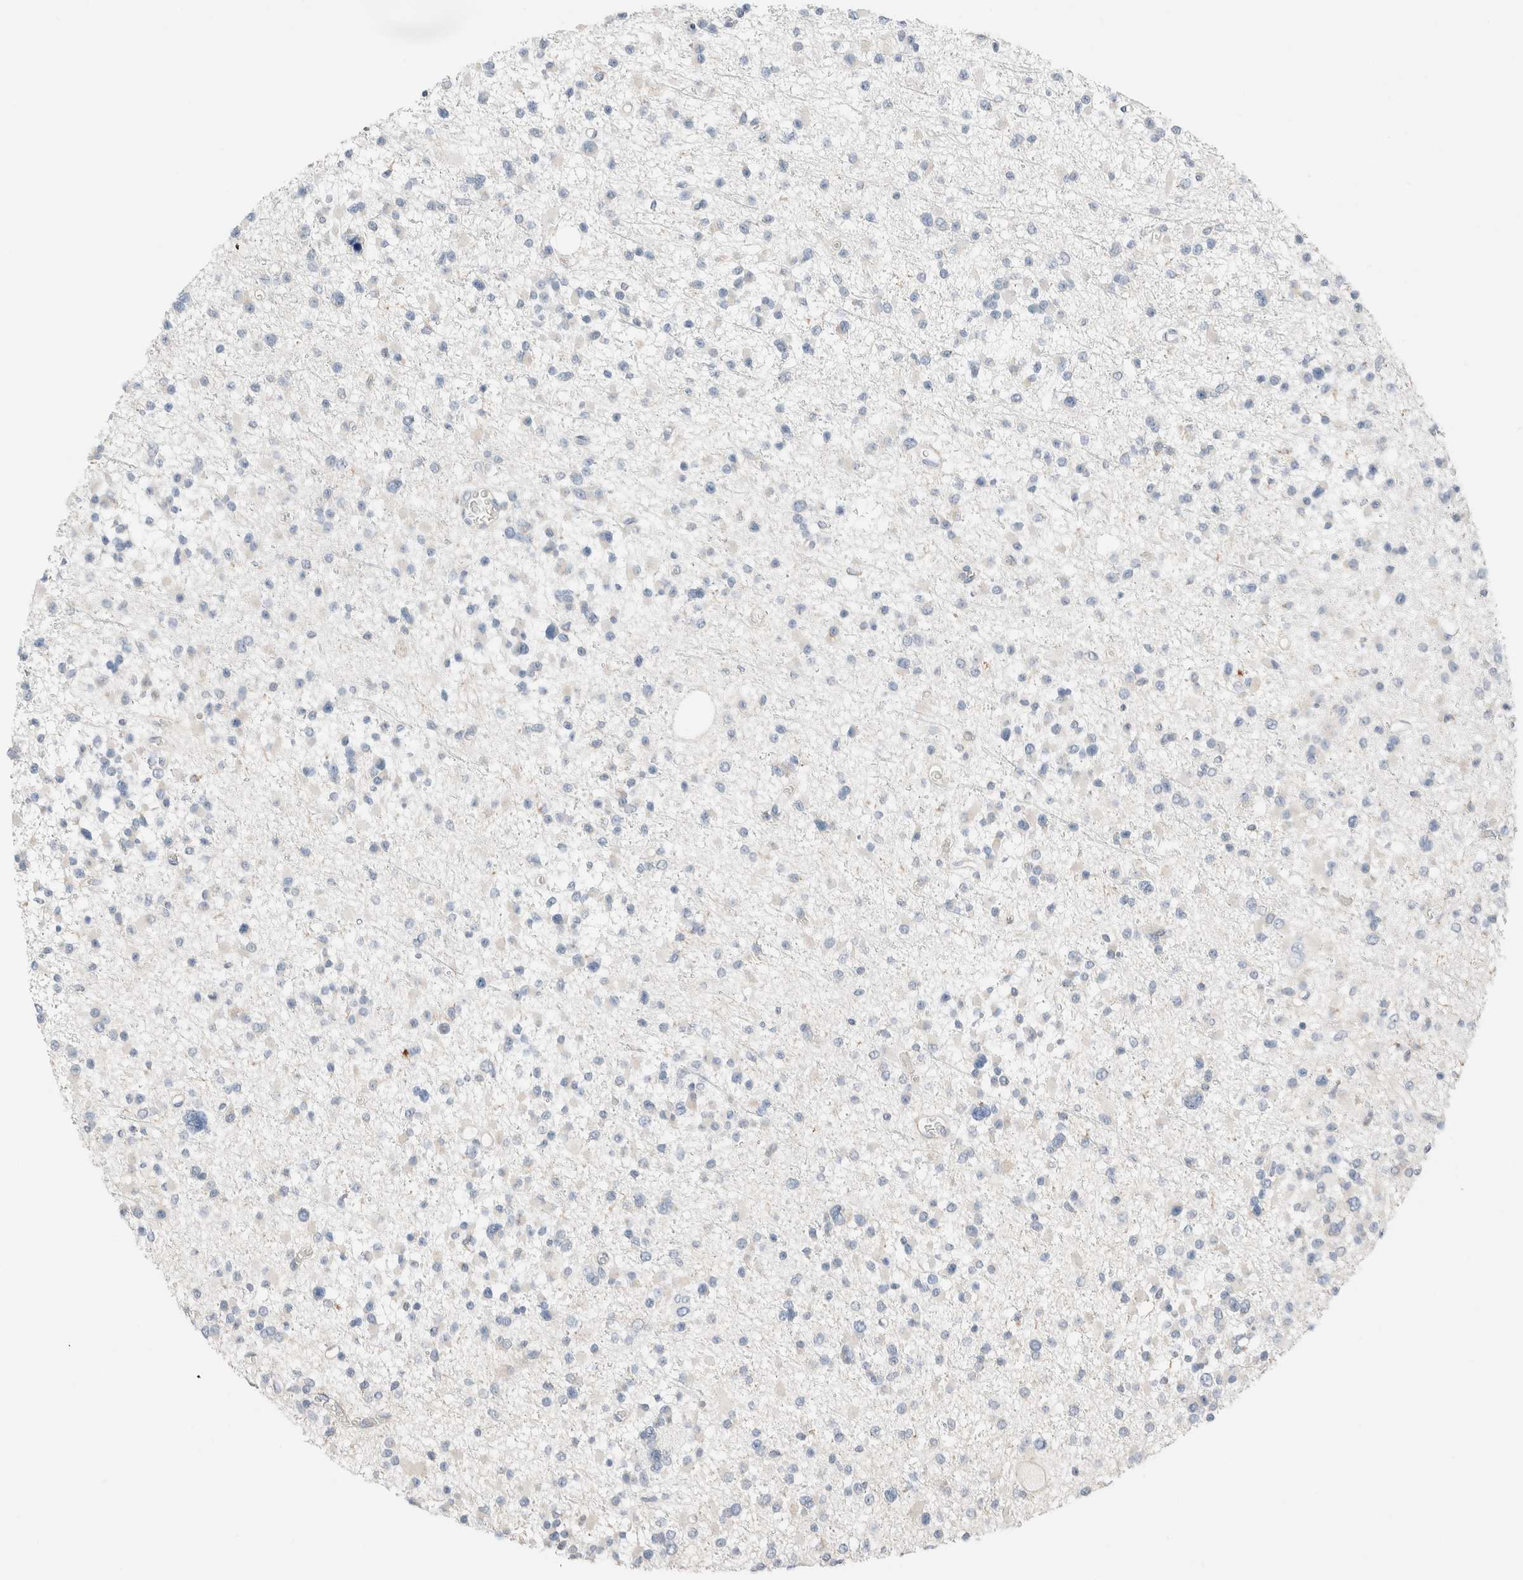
{"staining": {"intensity": "negative", "quantity": "none", "location": "none"}, "tissue": "glioma", "cell_type": "Tumor cells", "image_type": "cancer", "snomed": [{"axis": "morphology", "description": "Glioma, malignant, Low grade"}, {"axis": "topography", "description": "Brain"}], "caption": "High power microscopy image of an IHC histopathology image of malignant low-grade glioma, revealing no significant expression in tumor cells.", "gene": "PCM1", "patient": {"sex": "female", "age": 22}}